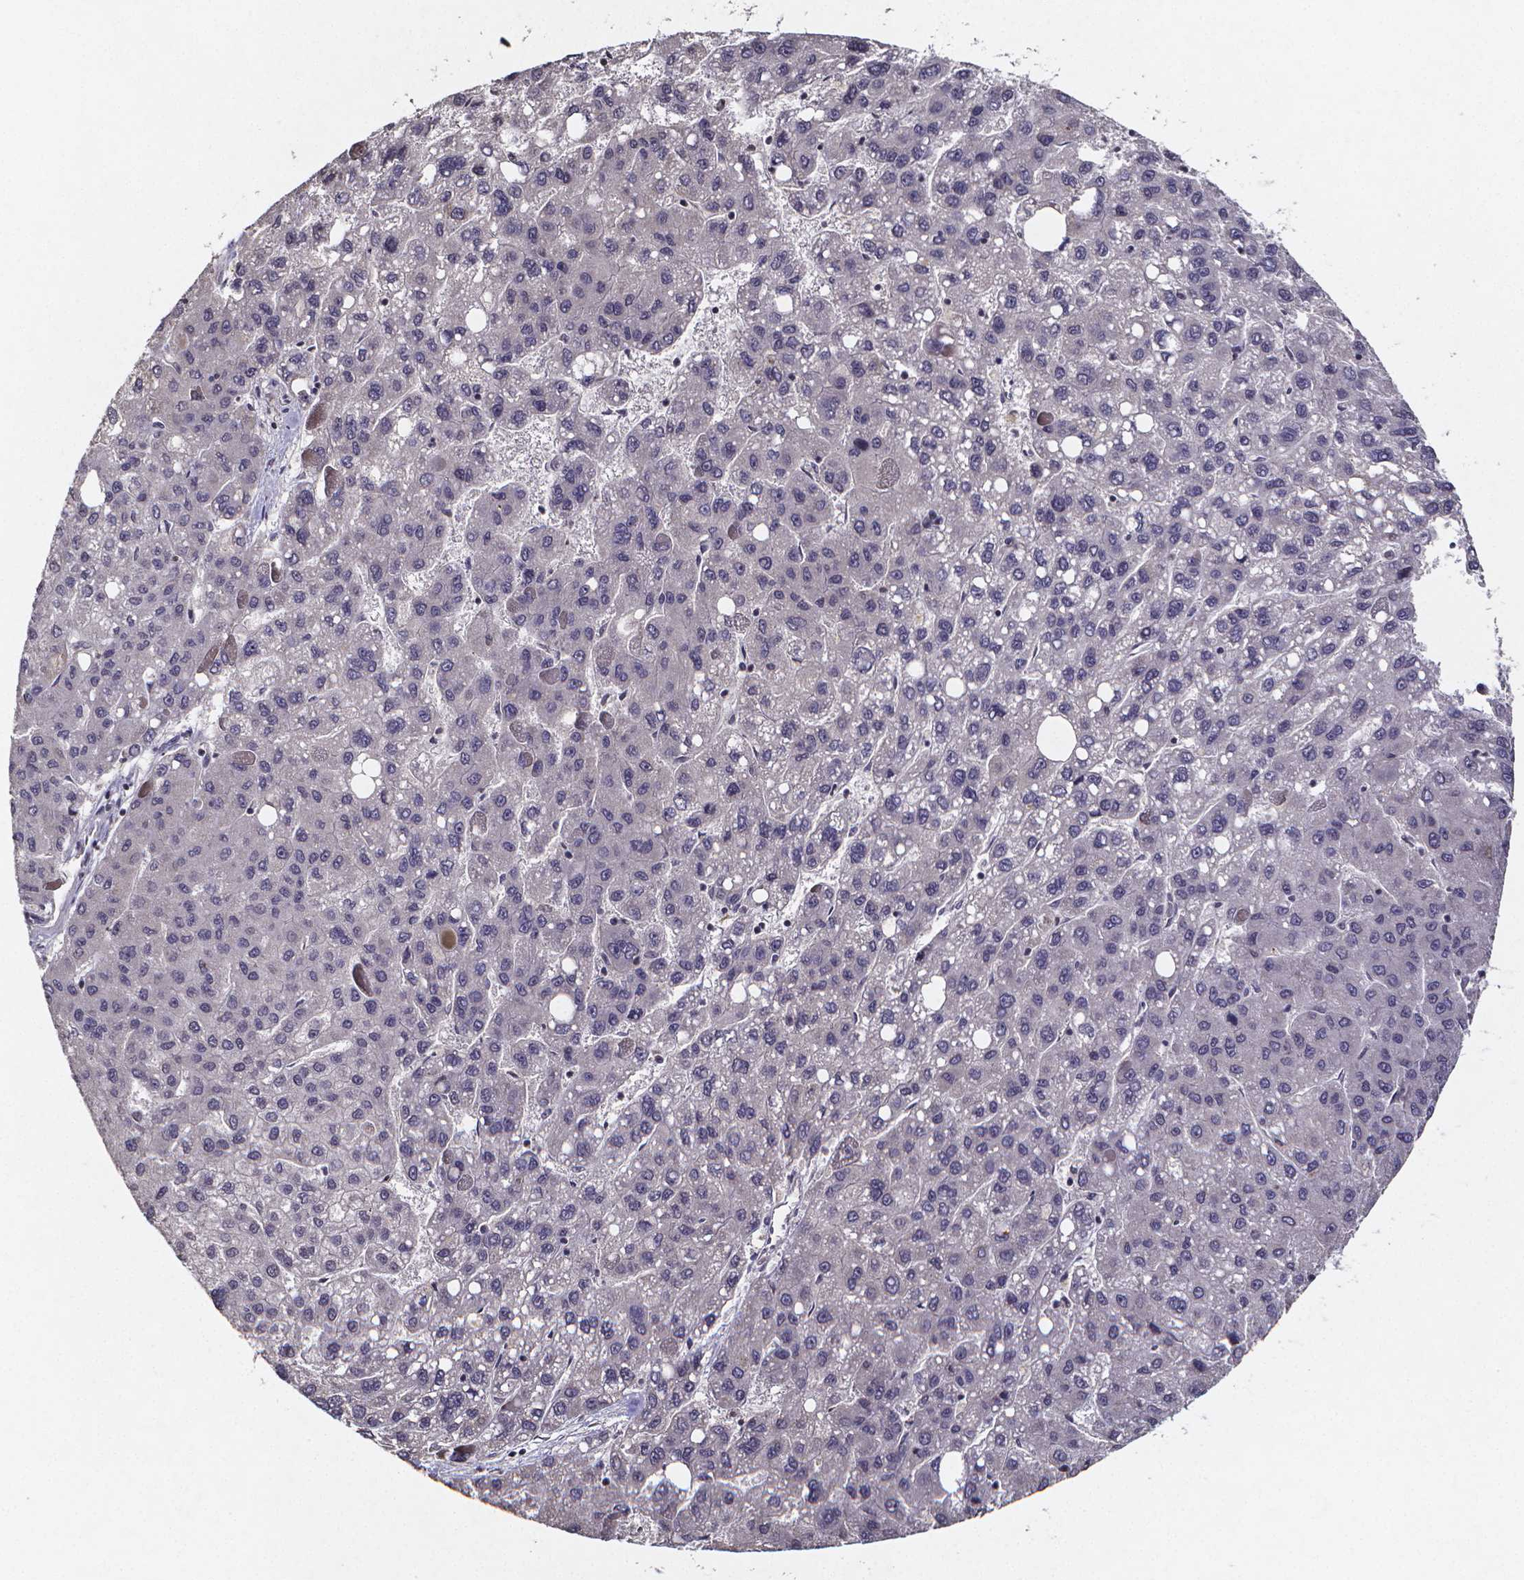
{"staining": {"intensity": "negative", "quantity": "none", "location": "none"}, "tissue": "liver cancer", "cell_type": "Tumor cells", "image_type": "cancer", "snomed": [{"axis": "morphology", "description": "Carcinoma, Hepatocellular, NOS"}, {"axis": "topography", "description": "Liver"}], "caption": "DAB immunohistochemical staining of hepatocellular carcinoma (liver) exhibits no significant positivity in tumor cells.", "gene": "TP73", "patient": {"sex": "female", "age": 82}}